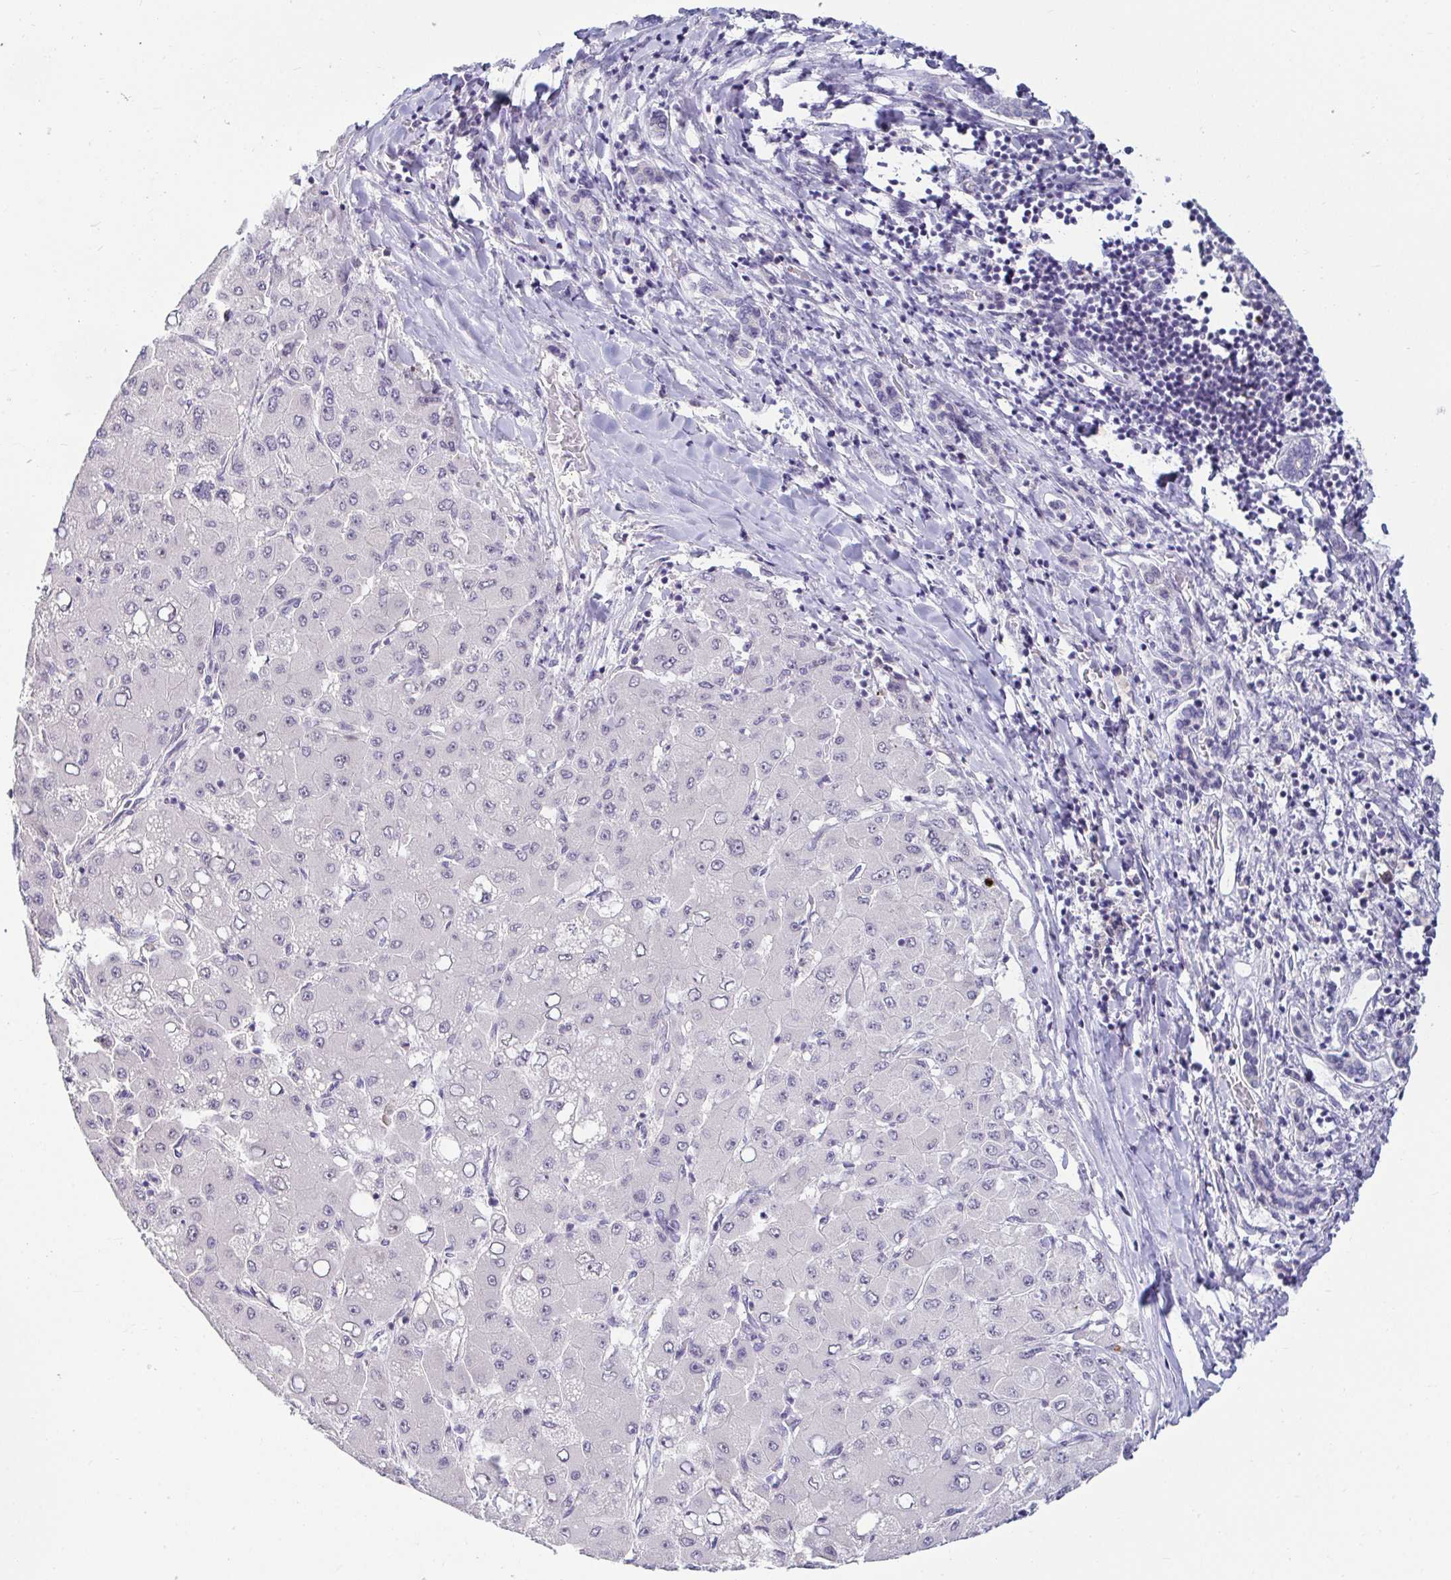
{"staining": {"intensity": "negative", "quantity": "none", "location": "none"}, "tissue": "liver cancer", "cell_type": "Tumor cells", "image_type": "cancer", "snomed": [{"axis": "morphology", "description": "Carcinoma, Hepatocellular, NOS"}, {"axis": "topography", "description": "Liver"}], "caption": "High power microscopy photomicrograph of an IHC photomicrograph of hepatocellular carcinoma (liver), revealing no significant staining in tumor cells. Nuclei are stained in blue.", "gene": "GSTM1", "patient": {"sex": "male", "age": 40}}